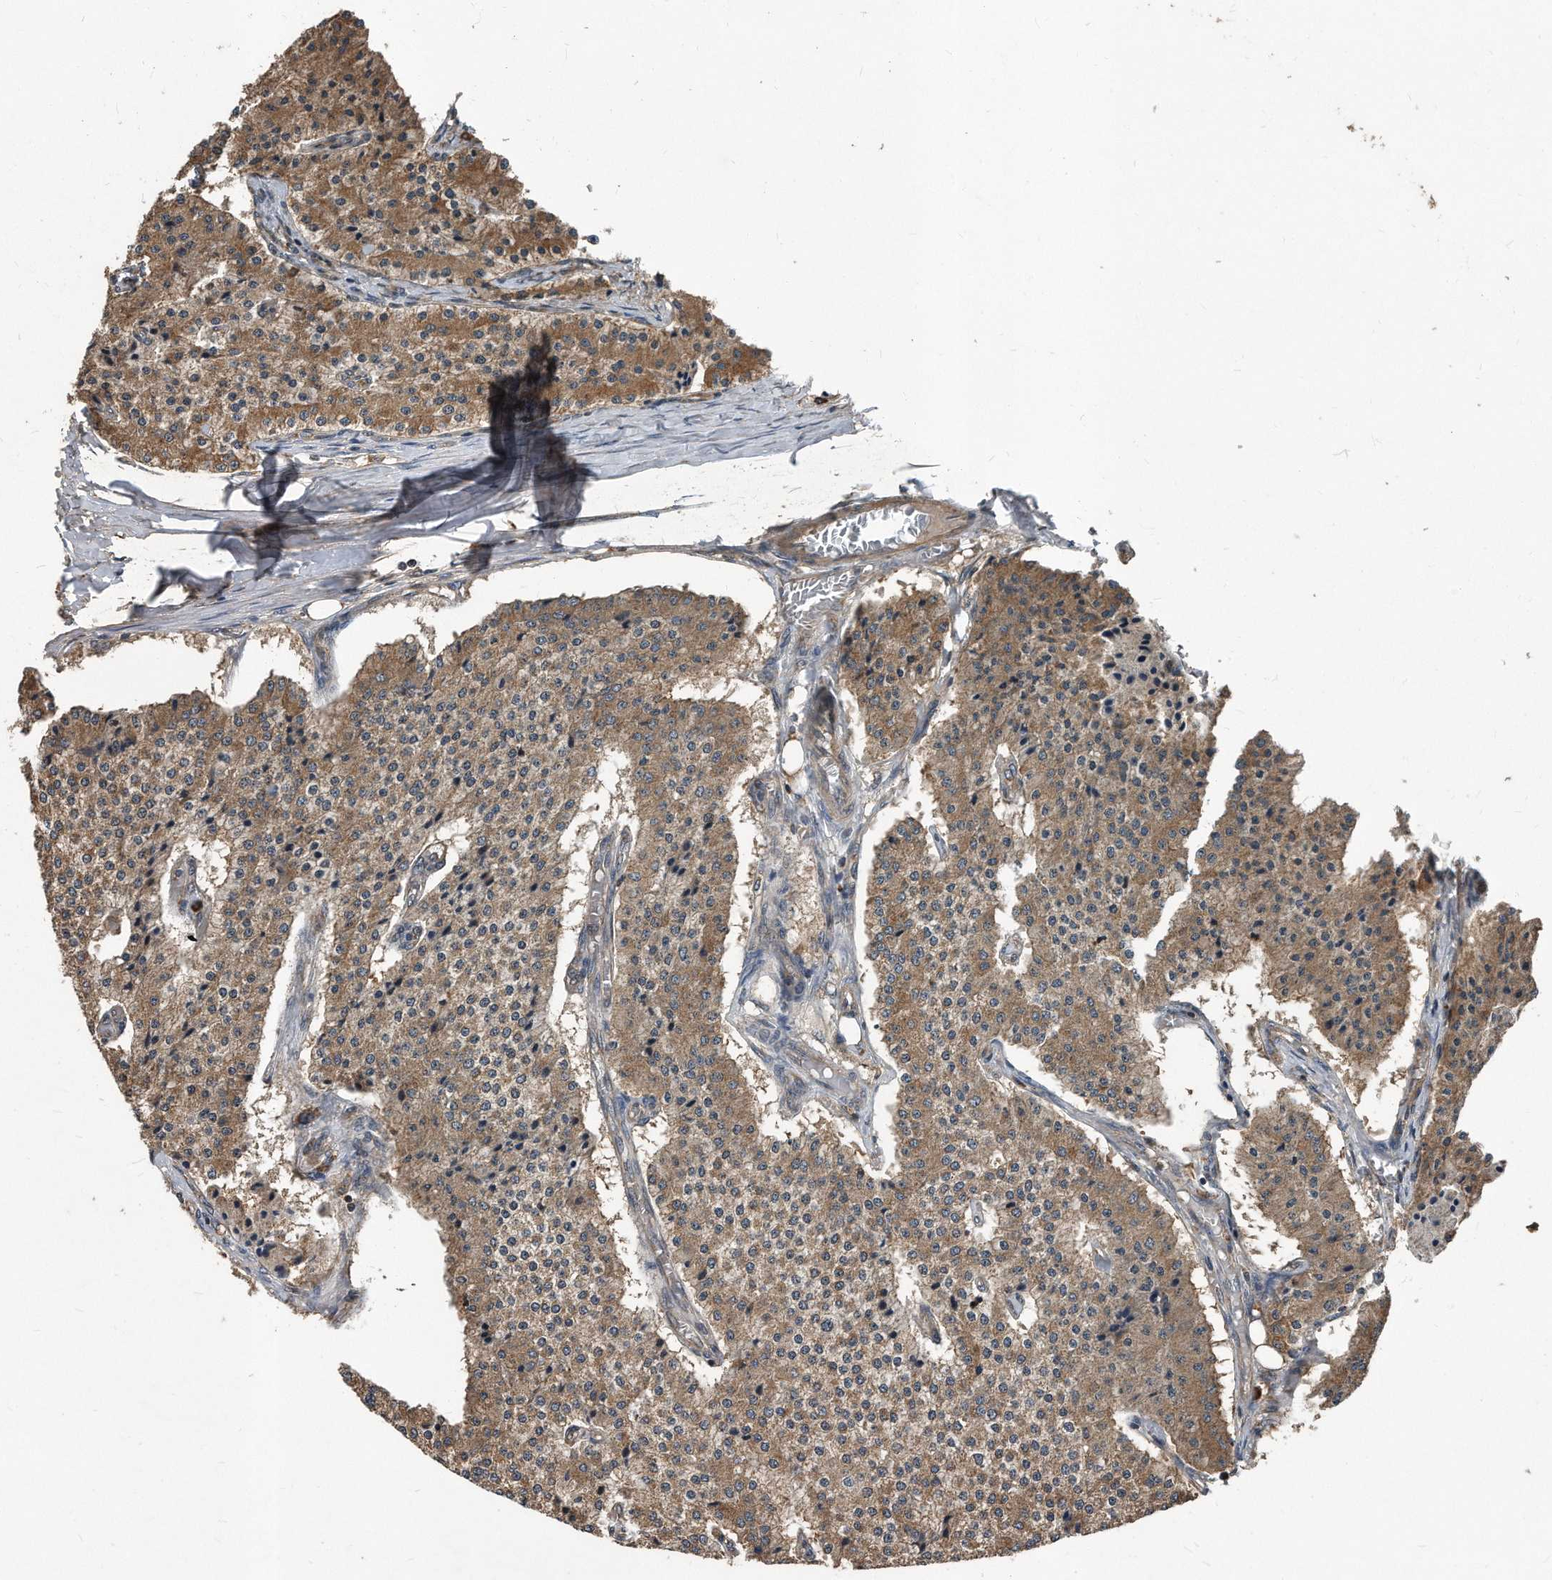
{"staining": {"intensity": "moderate", "quantity": ">75%", "location": "cytoplasmic/membranous"}, "tissue": "carcinoid", "cell_type": "Tumor cells", "image_type": "cancer", "snomed": [{"axis": "morphology", "description": "Carcinoid, malignant, NOS"}, {"axis": "topography", "description": "Colon"}], "caption": "There is medium levels of moderate cytoplasmic/membranous expression in tumor cells of carcinoid, as demonstrated by immunohistochemical staining (brown color).", "gene": "FAM136A", "patient": {"sex": "female", "age": 52}}